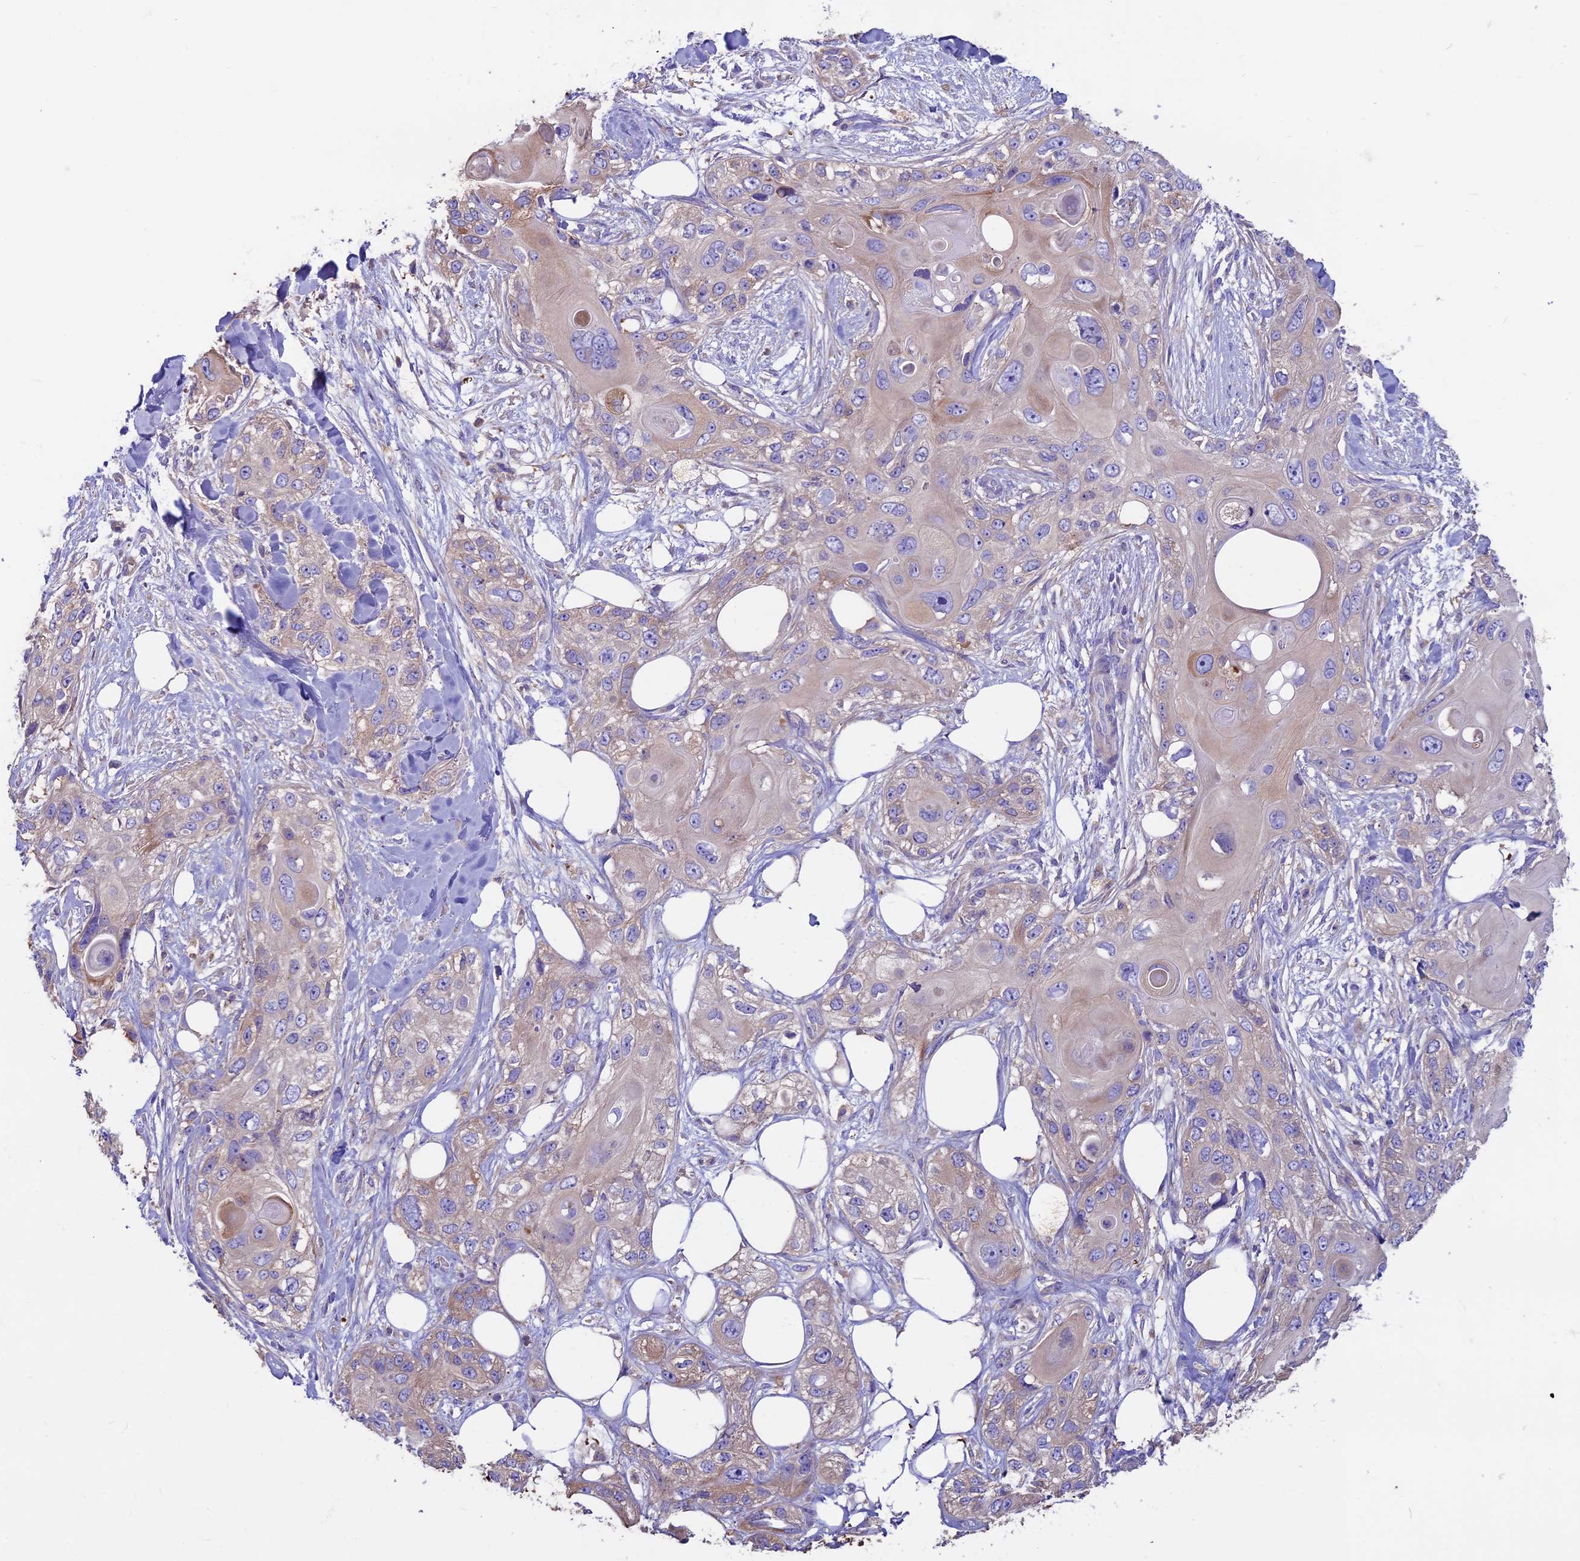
{"staining": {"intensity": "weak", "quantity": "25%-75%", "location": "cytoplasmic/membranous"}, "tissue": "skin cancer", "cell_type": "Tumor cells", "image_type": "cancer", "snomed": [{"axis": "morphology", "description": "Normal tissue, NOS"}, {"axis": "morphology", "description": "Squamous cell carcinoma, NOS"}, {"axis": "topography", "description": "Skin"}], "caption": "Immunohistochemical staining of human skin cancer (squamous cell carcinoma) shows low levels of weak cytoplasmic/membranous protein positivity in approximately 25%-75% of tumor cells. The staining is performed using DAB brown chromogen to label protein expression. The nuclei are counter-stained blue using hematoxylin.", "gene": "CDAN1", "patient": {"sex": "male", "age": 72}}